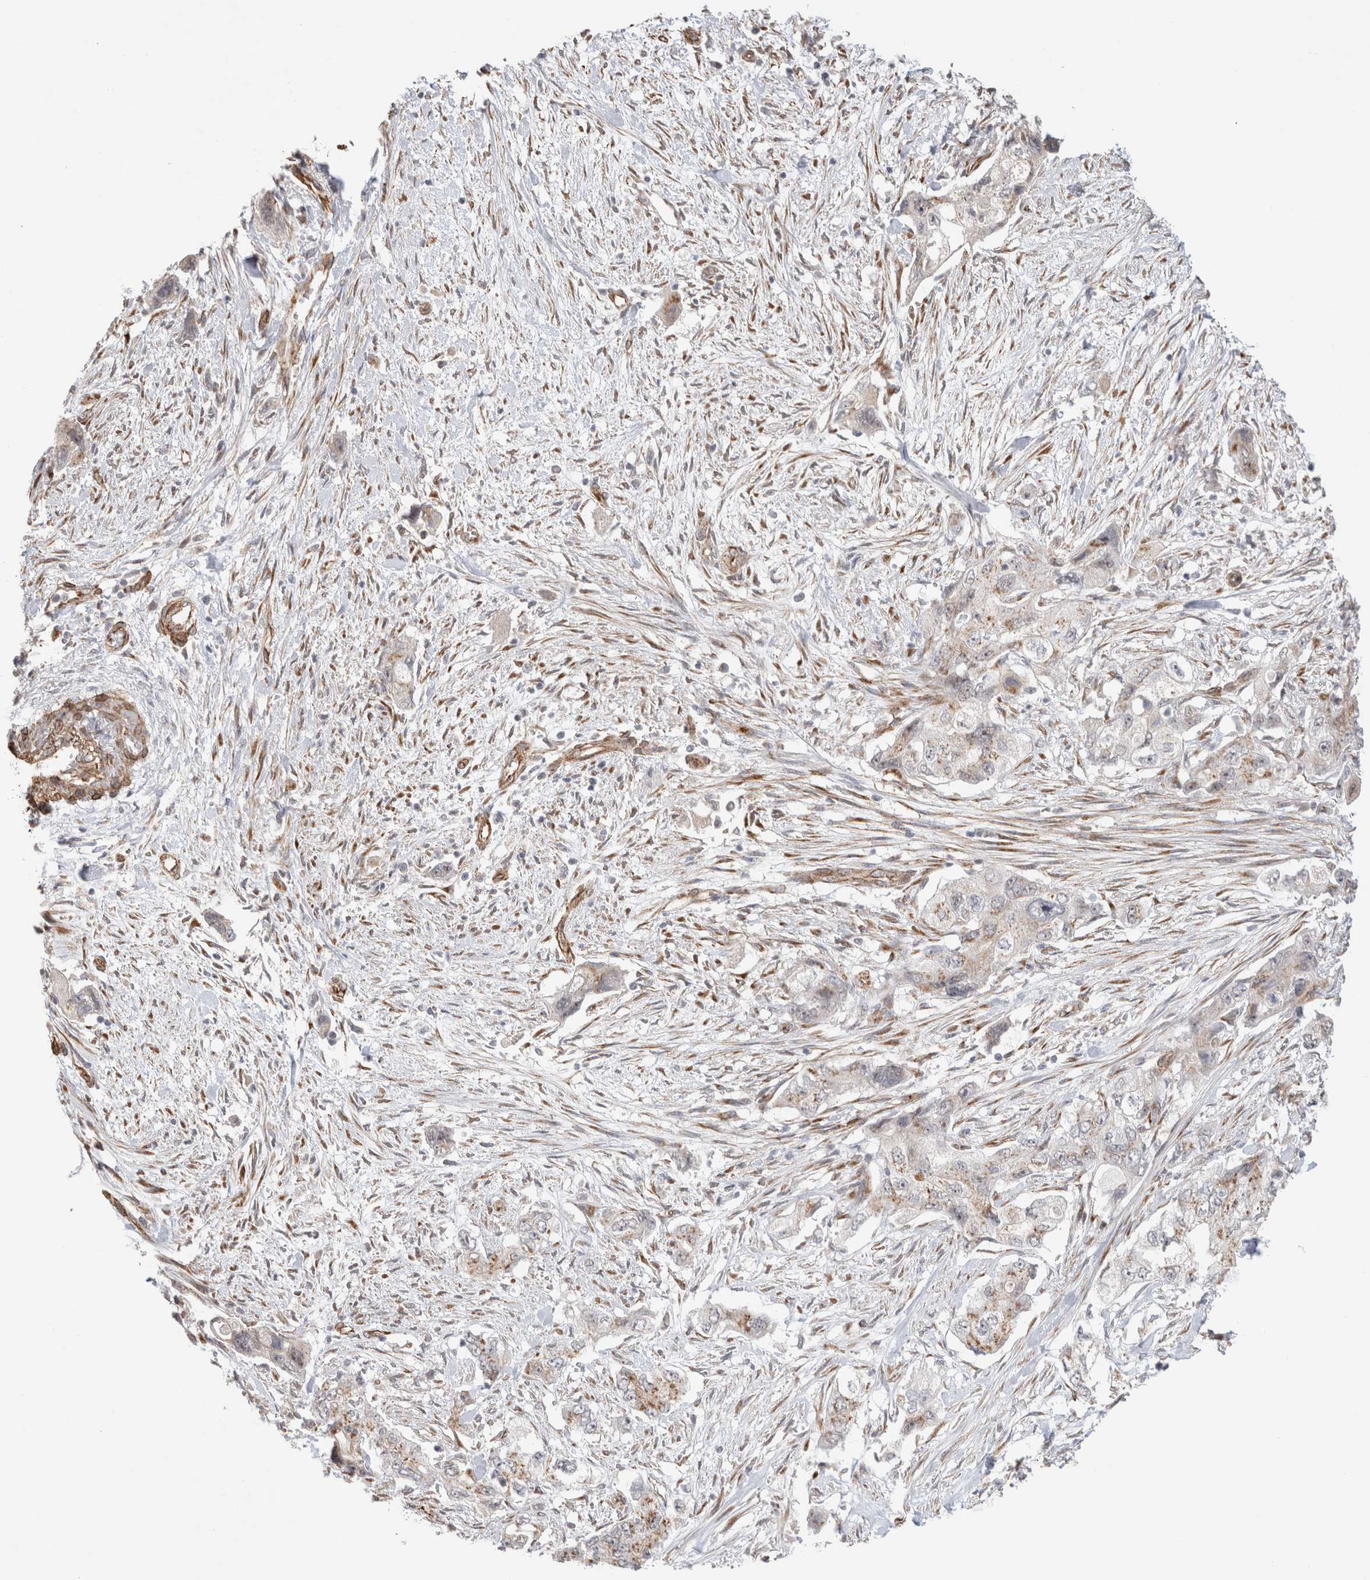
{"staining": {"intensity": "weak", "quantity": "25%-75%", "location": "cytoplasmic/membranous"}, "tissue": "pancreatic cancer", "cell_type": "Tumor cells", "image_type": "cancer", "snomed": [{"axis": "morphology", "description": "Adenocarcinoma, NOS"}, {"axis": "topography", "description": "Pancreas"}], "caption": "Immunohistochemical staining of adenocarcinoma (pancreatic) demonstrates low levels of weak cytoplasmic/membranous protein expression in about 25%-75% of tumor cells.", "gene": "CAAP1", "patient": {"sex": "female", "age": 73}}